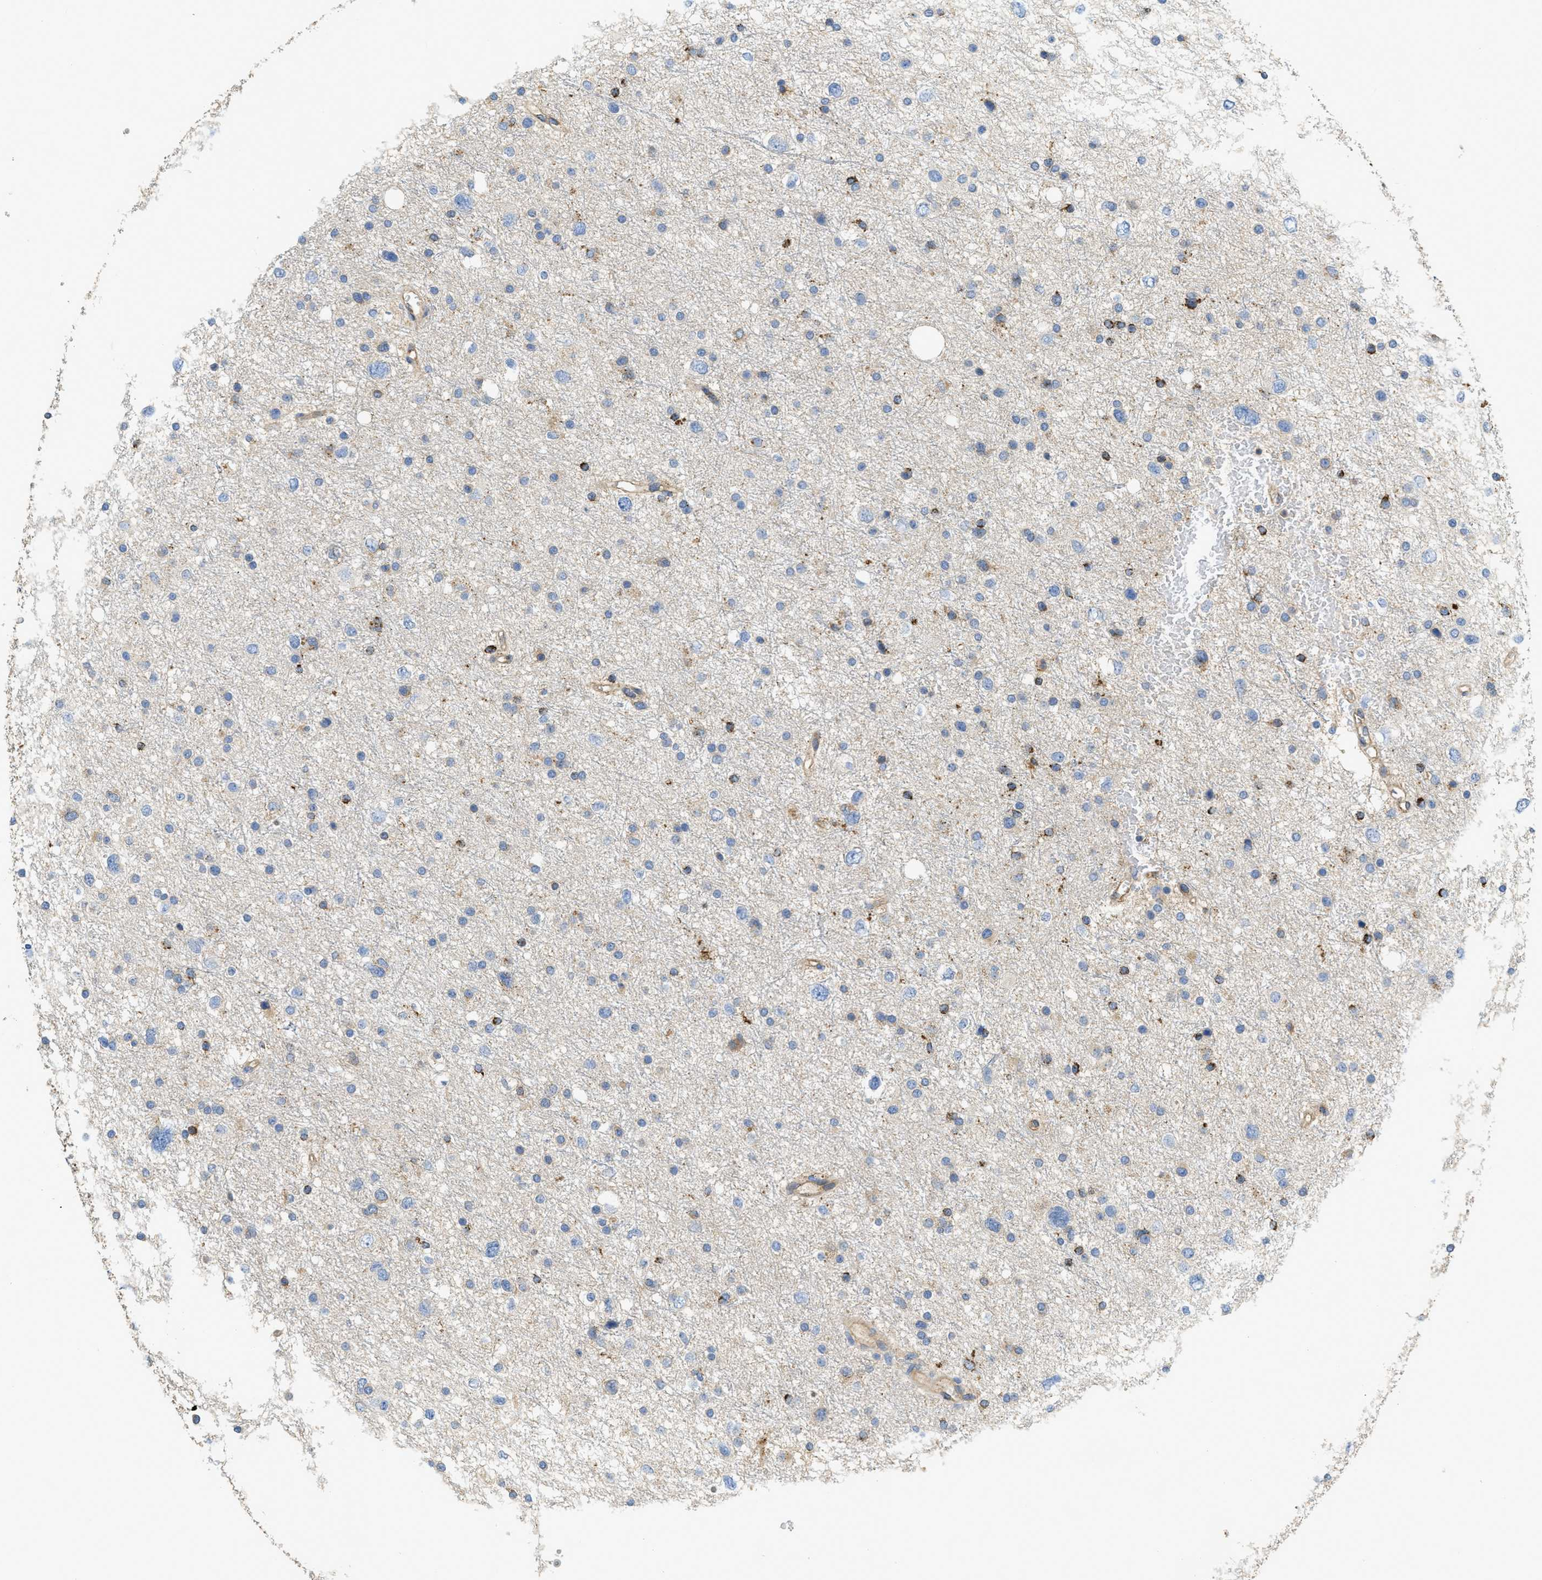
{"staining": {"intensity": "moderate", "quantity": "<25%", "location": "cytoplasmic/membranous"}, "tissue": "glioma", "cell_type": "Tumor cells", "image_type": "cancer", "snomed": [{"axis": "morphology", "description": "Glioma, malignant, Low grade"}, {"axis": "topography", "description": "Brain"}], "caption": "This is an image of immunohistochemistry (IHC) staining of malignant glioma (low-grade), which shows moderate staining in the cytoplasmic/membranous of tumor cells.", "gene": "CASP10", "patient": {"sex": "female", "age": 37}}